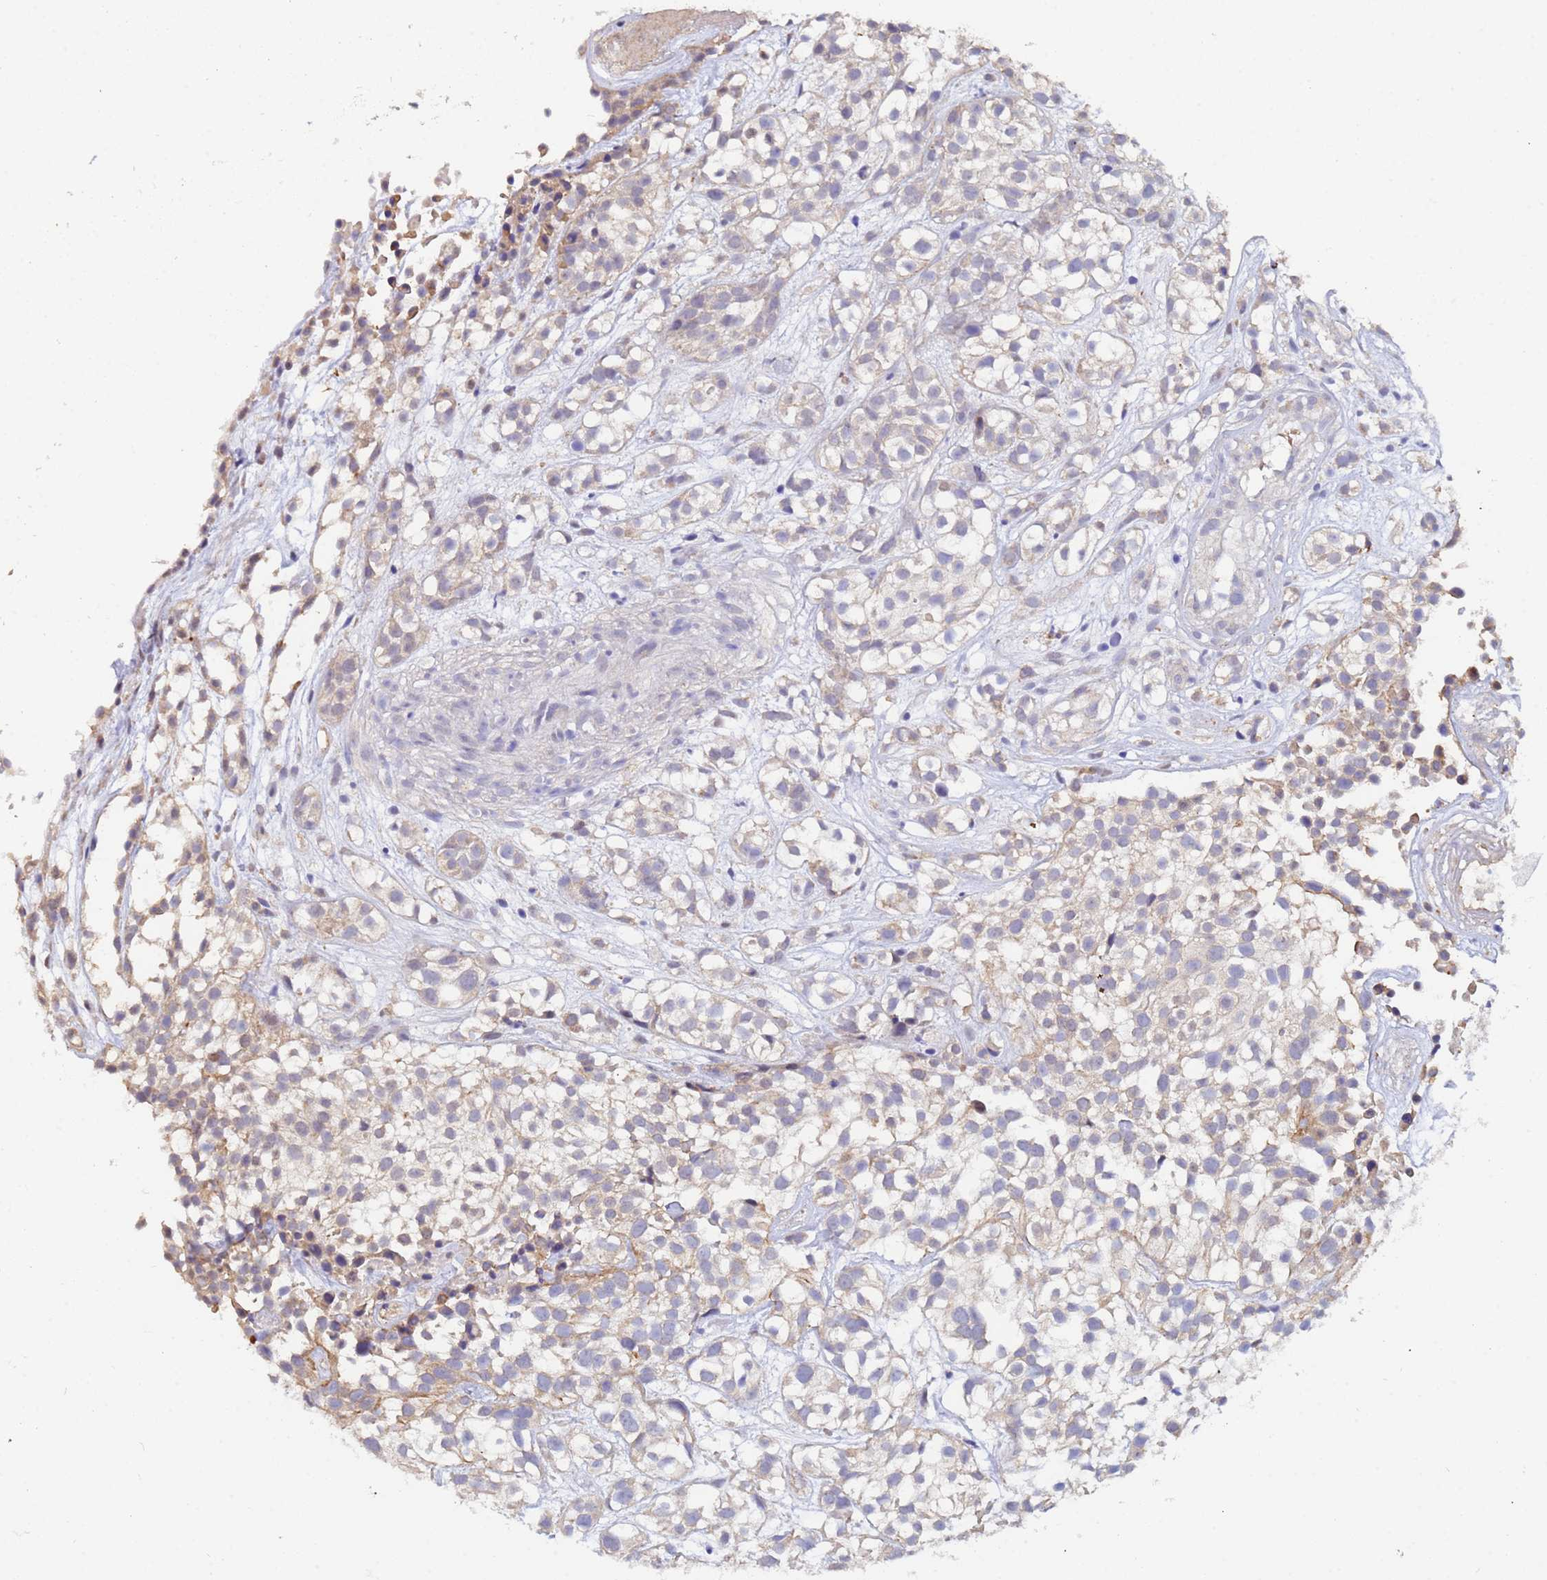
{"staining": {"intensity": "moderate", "quantity": "<25%", "location": "cytoplasmic/membranous"}, "tissue": "urothelial cancer", "cell_type": "Tumor cells", "image_type": "cancer", "snomed": [{"axis": "morphology", "description": "Urothelial carcinoma, High grade"}, {"axis": "topography", "description": "Urinary bladder"}], "caption": "Tumor cells show low levels of moderate cytoplasmic/membranous staining in approximately <25% of cells in human urothelial carcinoma (high-grade).", "gene": "IHO1", "patient": {"sex": "male", "age": 56}}